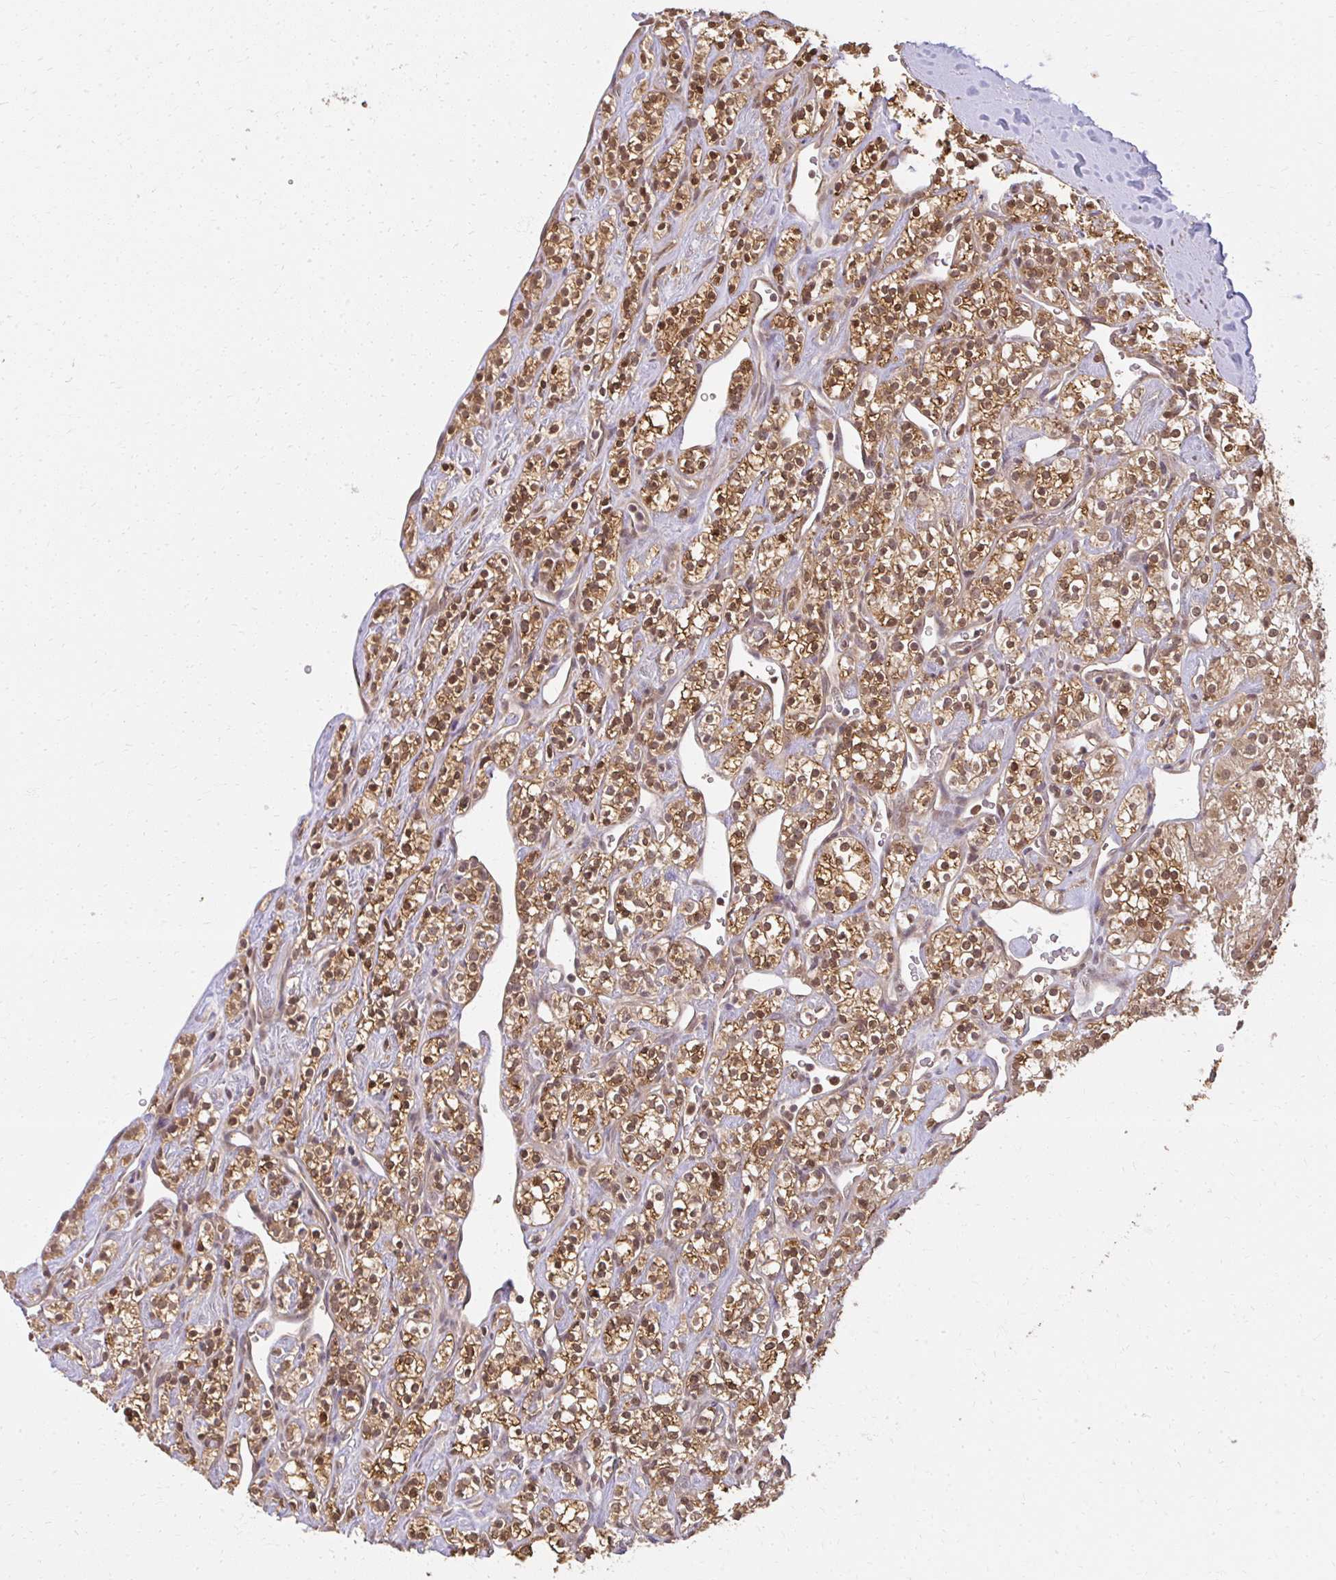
{"staining": {"intensity": "moderate", "quantity": ">75%", "location": "cytoplasmic/membranous,nuclear"}, "tissue": "renal cancer", "cell_type": "Tumor cells", "image_type": "cancer", "snomed": [{"axis": "morphology", "description": "Adenocarcinoma, NOS"}, {"axis": "topography", "description": "Kidney"}], "caption": "Human adenocarcinoma (renal) stained with a protein marker displays moderate staining in tumor cells.", "gene": "LARS2", "patient": {"sex": "male", "age": 77}}